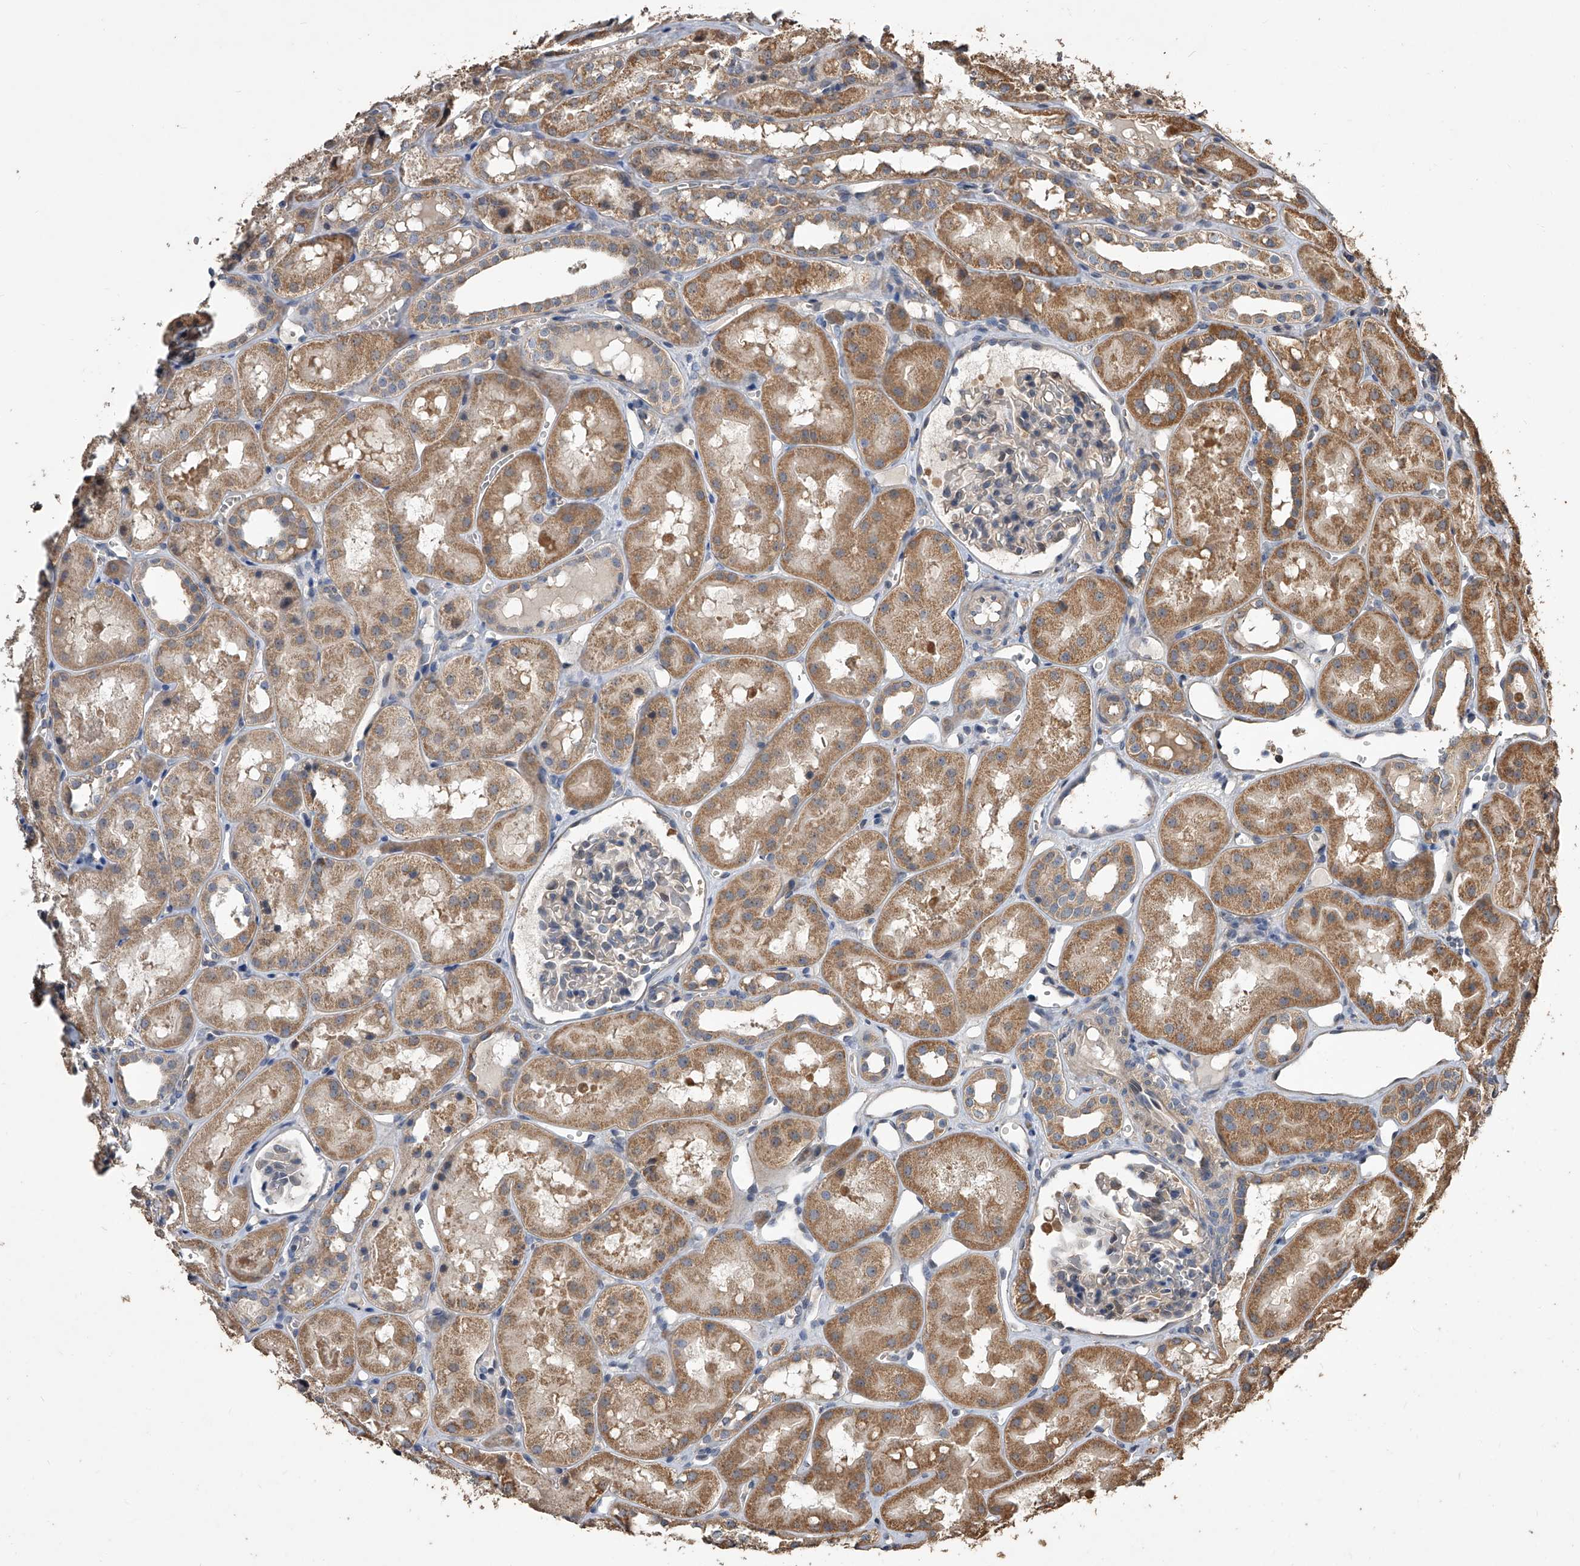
{"staining": {"intensity": "negative", "quantity": "none", "location": "none"}, "tissue": "kidney", "cell_type": "Cells in glomeruli", "image_type": "normal", "snomed": [{"axis": "morphology", "description": "Normal tissue, NOS"}, {"axis": "topography", "description": "Kidney"}], "caption": "Immunohistochemistry (IHC) micrograph of normal human kidney stained for a protein (brown), which displays no staining in cells in glomeruli. The staining is performed using DAB brown chromogen with nuclei counter-stained in using hematoxylin.", "gene": "LTV1", "patient": {"sex": "male", "age": 16}}